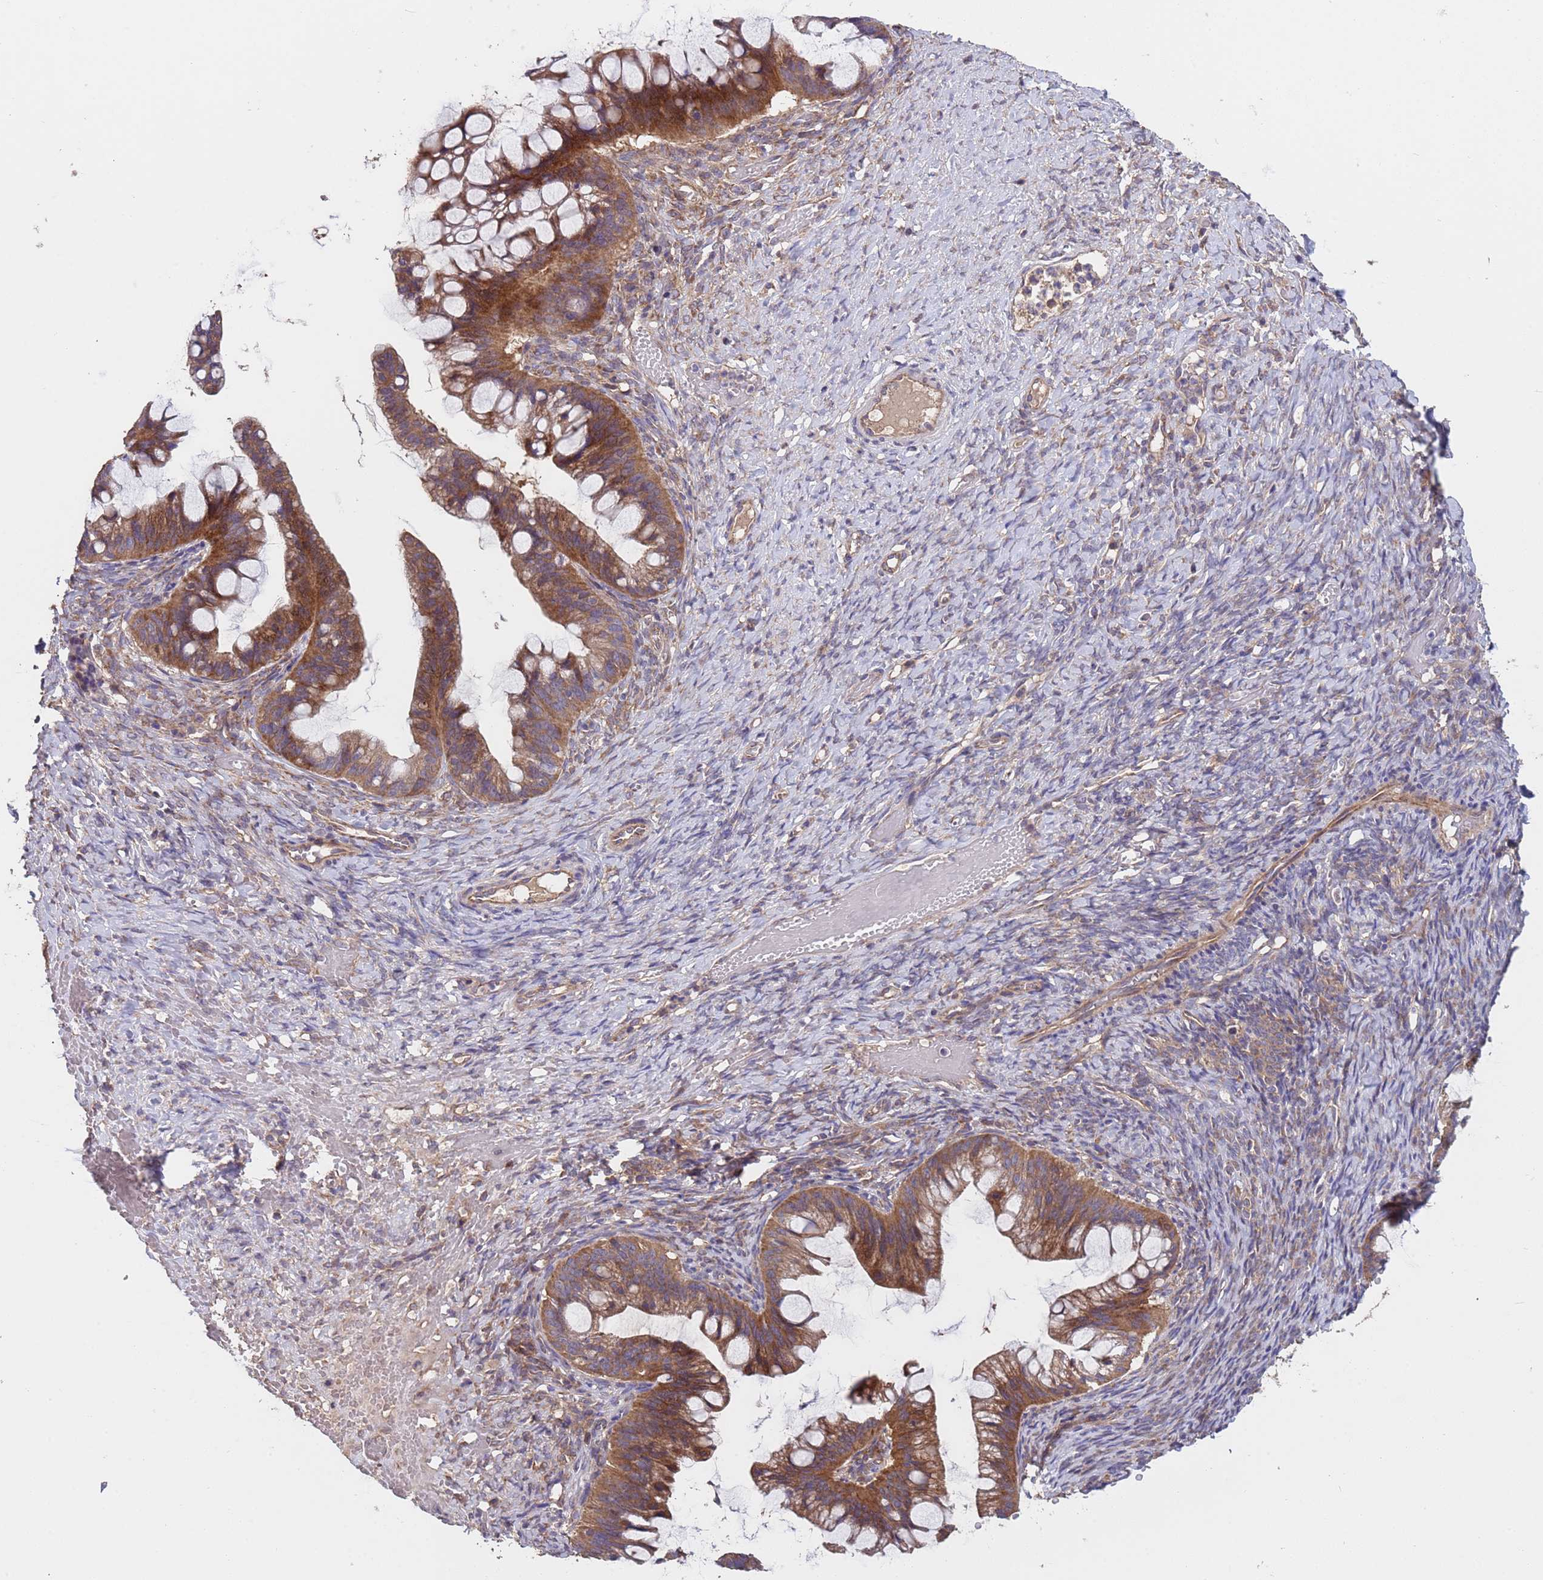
{"staining": {"intensity": "strong", "quantity": ">75%", "location": "cytoplasmic/membranous"}, "tissue": "ovarian cancer", "cell_type": "Tumor cells", "image_type": "cancer", "snomed": [{"axis": "morphology", "description": "Cystadenocarcinoma, mucinous, NOS"}, {"axis": "topography", "description": "Ovary"}], "caption": "There is high levels of strong cytoplasmic/membranous positivity in tumor cells of ovarian mucinous cystadenocarcinoma, as demonstrated by immunohistochemical staining (brown color).", "gene": "EEF1AKMT1", "patient": {"sex": "female", "age": 73}}